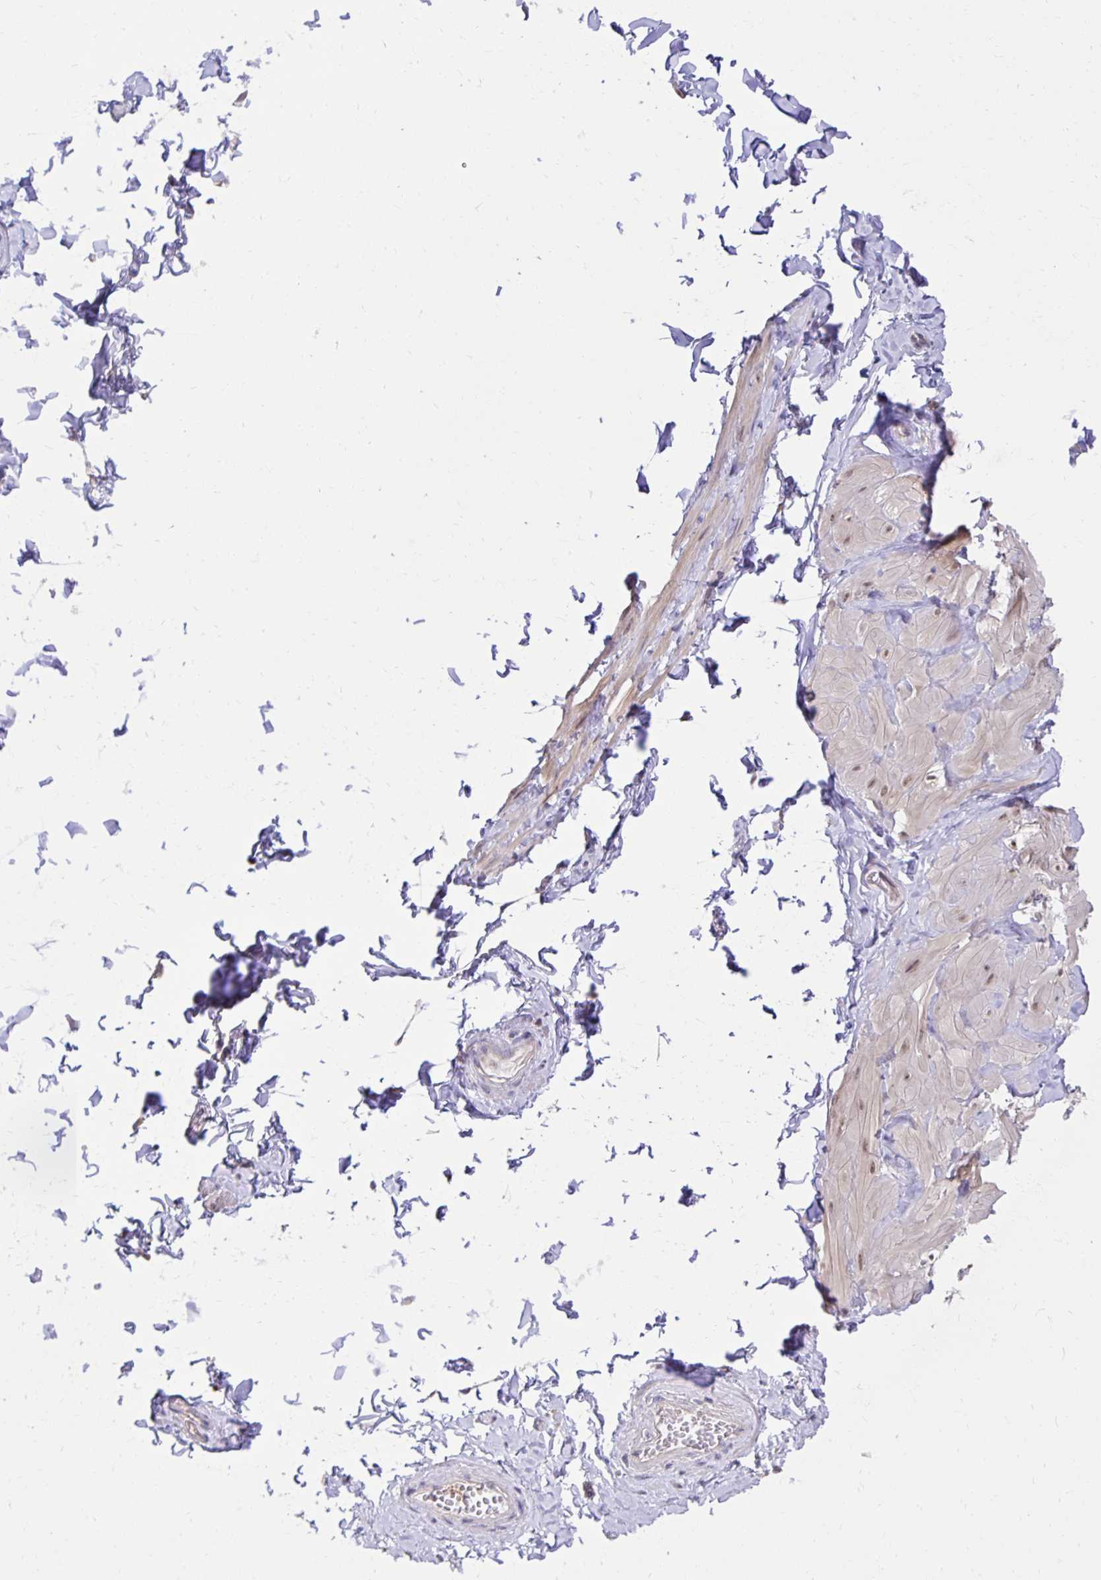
{"staining": {"intensity": "negative", "quantity": "none", "location": "none"}, "tissue": "adipose tissue", "cell_type": "Adipocytes", "image_type": "normal", "snomed": [{"axis": "morphology", "description": "Normal tissue, NOS"}, {"axis": "topography", "description": "Soft tissue"}, {"axis": "topography", "description": "Adipose tissue"}, {"axis": "topography", "description": "Vascular tissue"}, {"axis": "topography", "description": "Peripheral nerve tissue"}], "caption": "Protein analysis of benign adipose tissue shows no significant staining in adipocytes.", "gene": "MIEN1", "patient": {"sex": "male", "age": 29}}